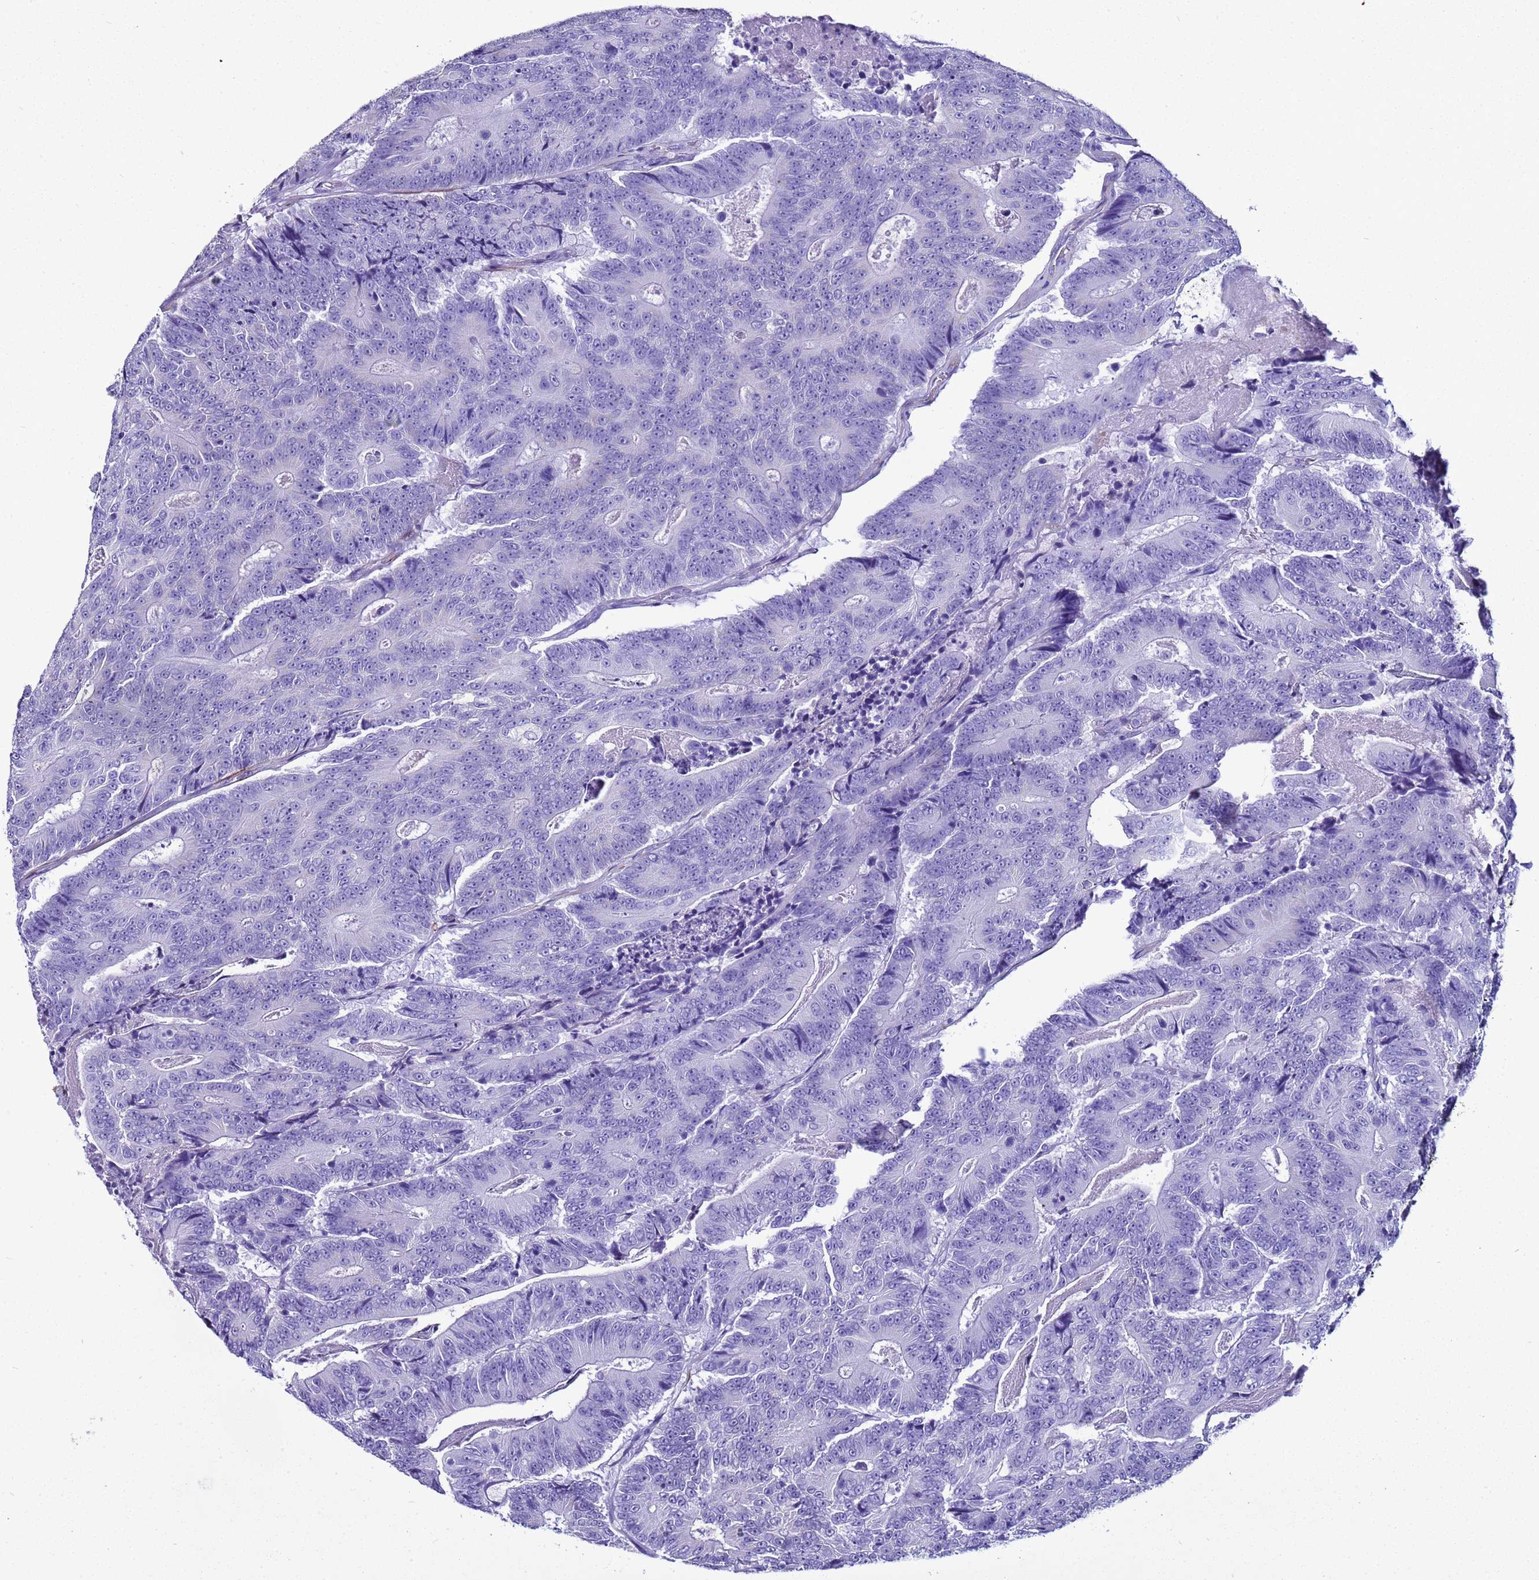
{"staining": {"intensity": "negative", "quantity": "none", "location": "none"}, "tissue": "colorectal cancer", "cell_type": "Tumor cells", "image_type": "cancer", "snomed": [{"axis": "morphology", "description": "Adenocarcinoma, NOS"}, {"axis": "topography", "description": "Colon"}], "caption": "Colorectal adenocarcinoma was stained to show a protein in brown. There is no significant expression in tumor cells. (DAB (3,3'-diaminobenzidine) immunohistochemistry with hematoxylin counter stain).", "gene": "LCMT1", "patient": {"sex": "male", "age": 83}}